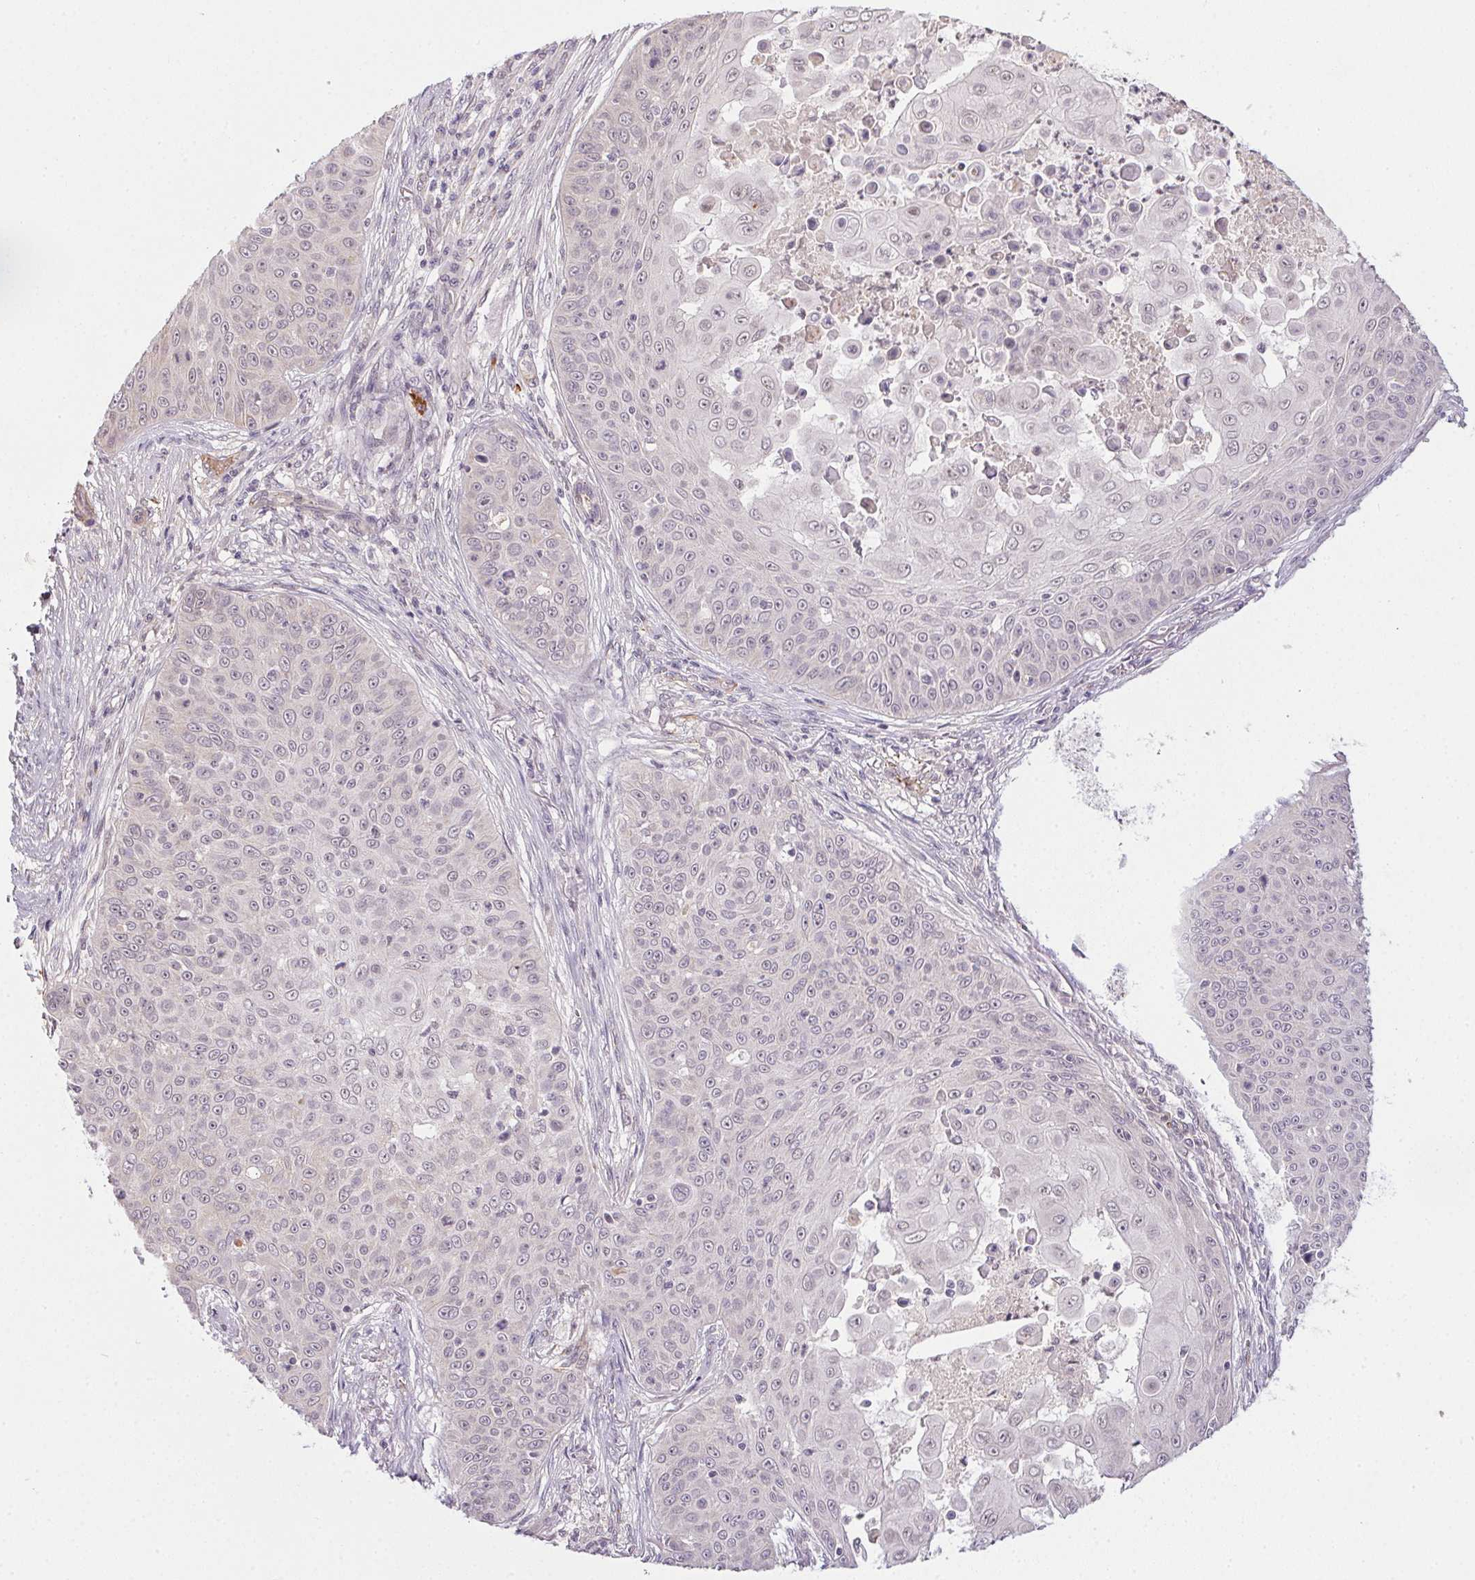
{"staining": {"intensity": "negative", "quantity": "none", "location": "none"}, "tissue": "skin cancer", "cell_type": "Tumor cells", "image_type": "cancer", "snomed": [{"axis": "morphology", "description": "Squamous cell carcinoma, NOS"}, {"axis": "topography", "description": "Skin"}], "caption": "Tumor cells are negative for brown protein staining in squamous cell carcinoma (skin).", "gene": "CFAP92", "patient": {"sex": "male", "age": 82}}